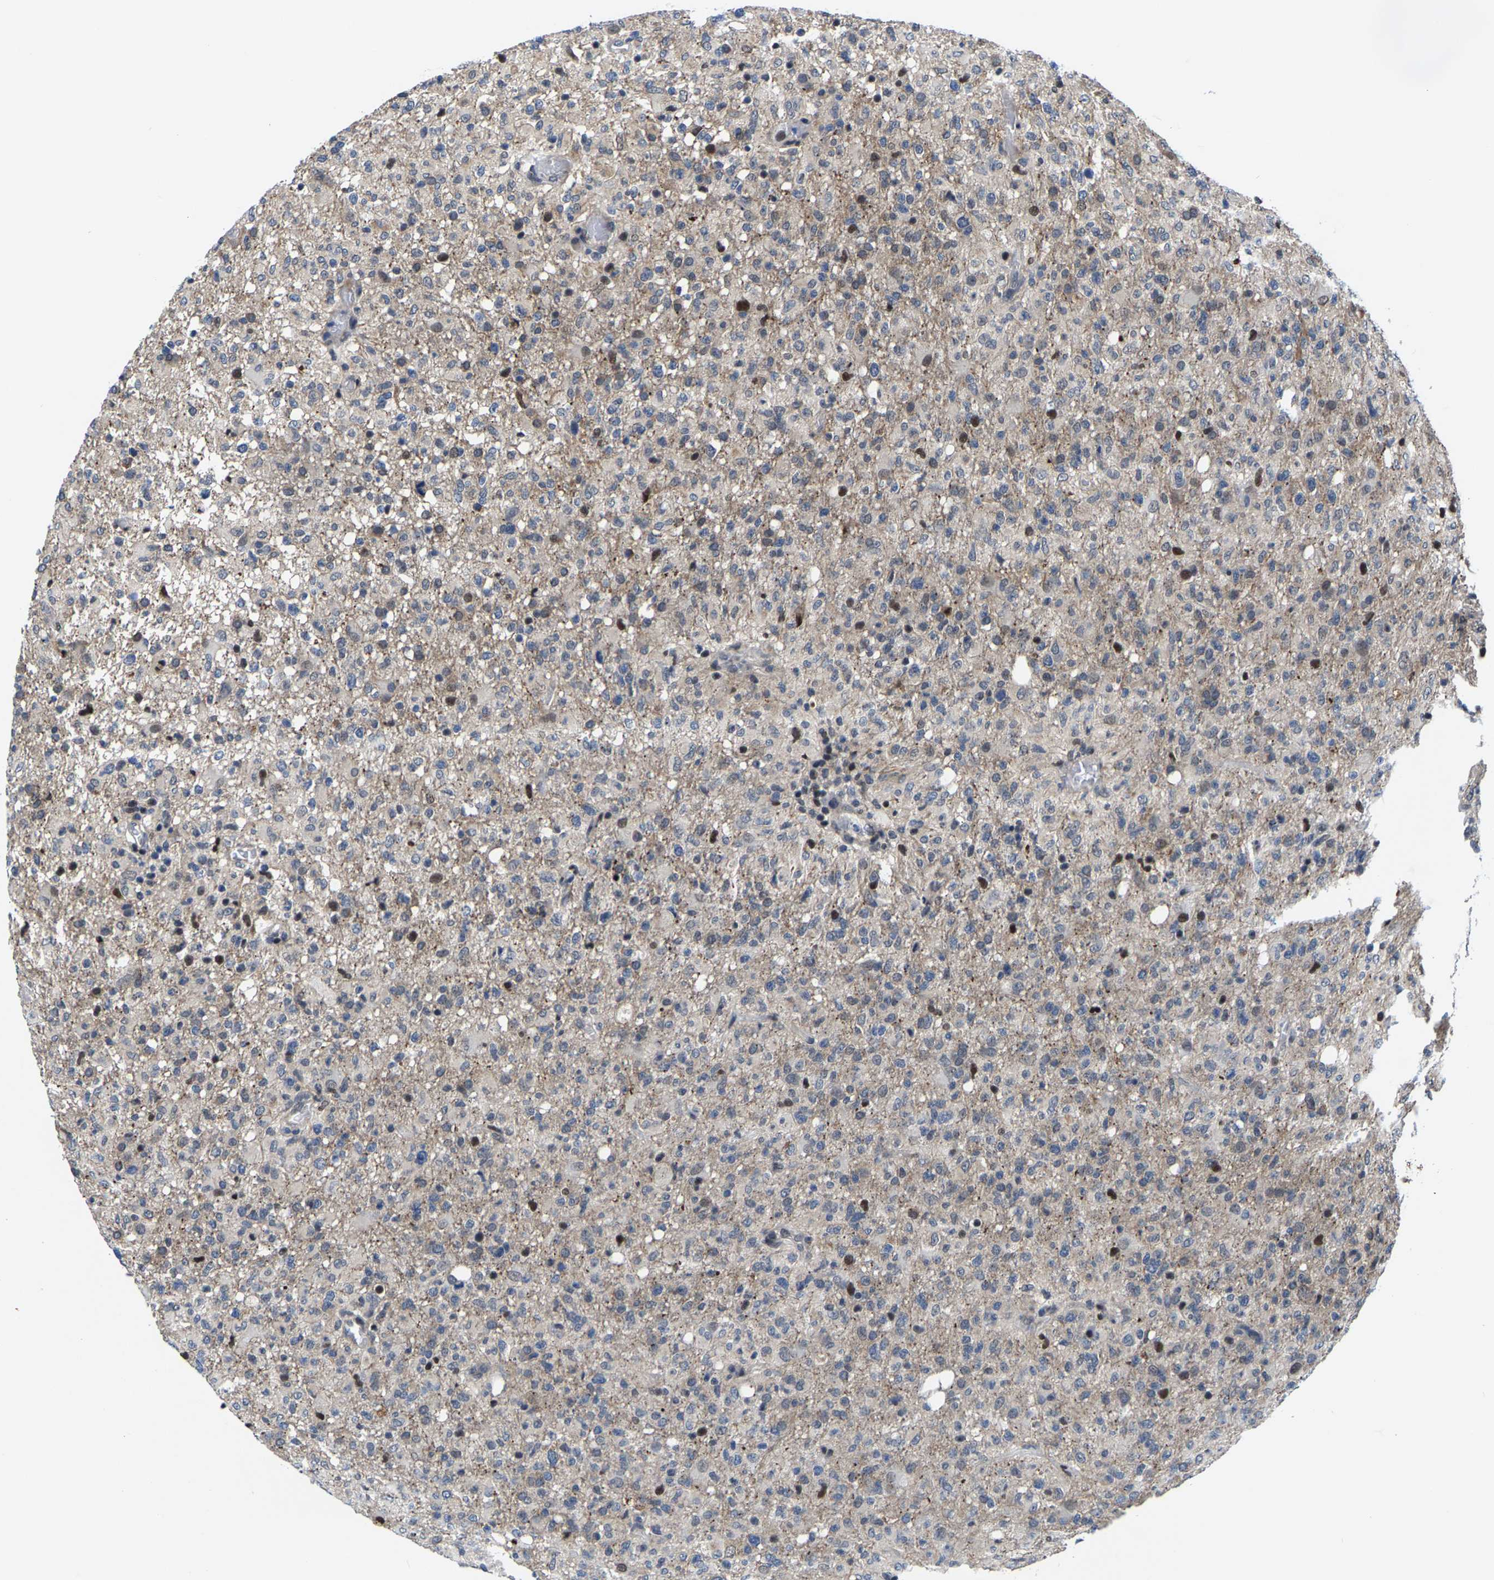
{"staining": {"intensity": "moderate", "quantity": "<25%", "location": "nuclear"}, "tissue": "glioma", "cell_type": "Tumor cells", "image_type": "cancer", "snomed": [{"axis": "morphology", "description": "Glioma, malignant, High grade"}, {"axis": "topography", "description": "Brain"}], "caption": "Human malignant high-grade glioma stained for a protein (brown) shows moderate nuclear positive expression in approximately <25% of tumor cells.", "gene": "GTPBP10", "patient": {"sex": "female", "age": 57}}